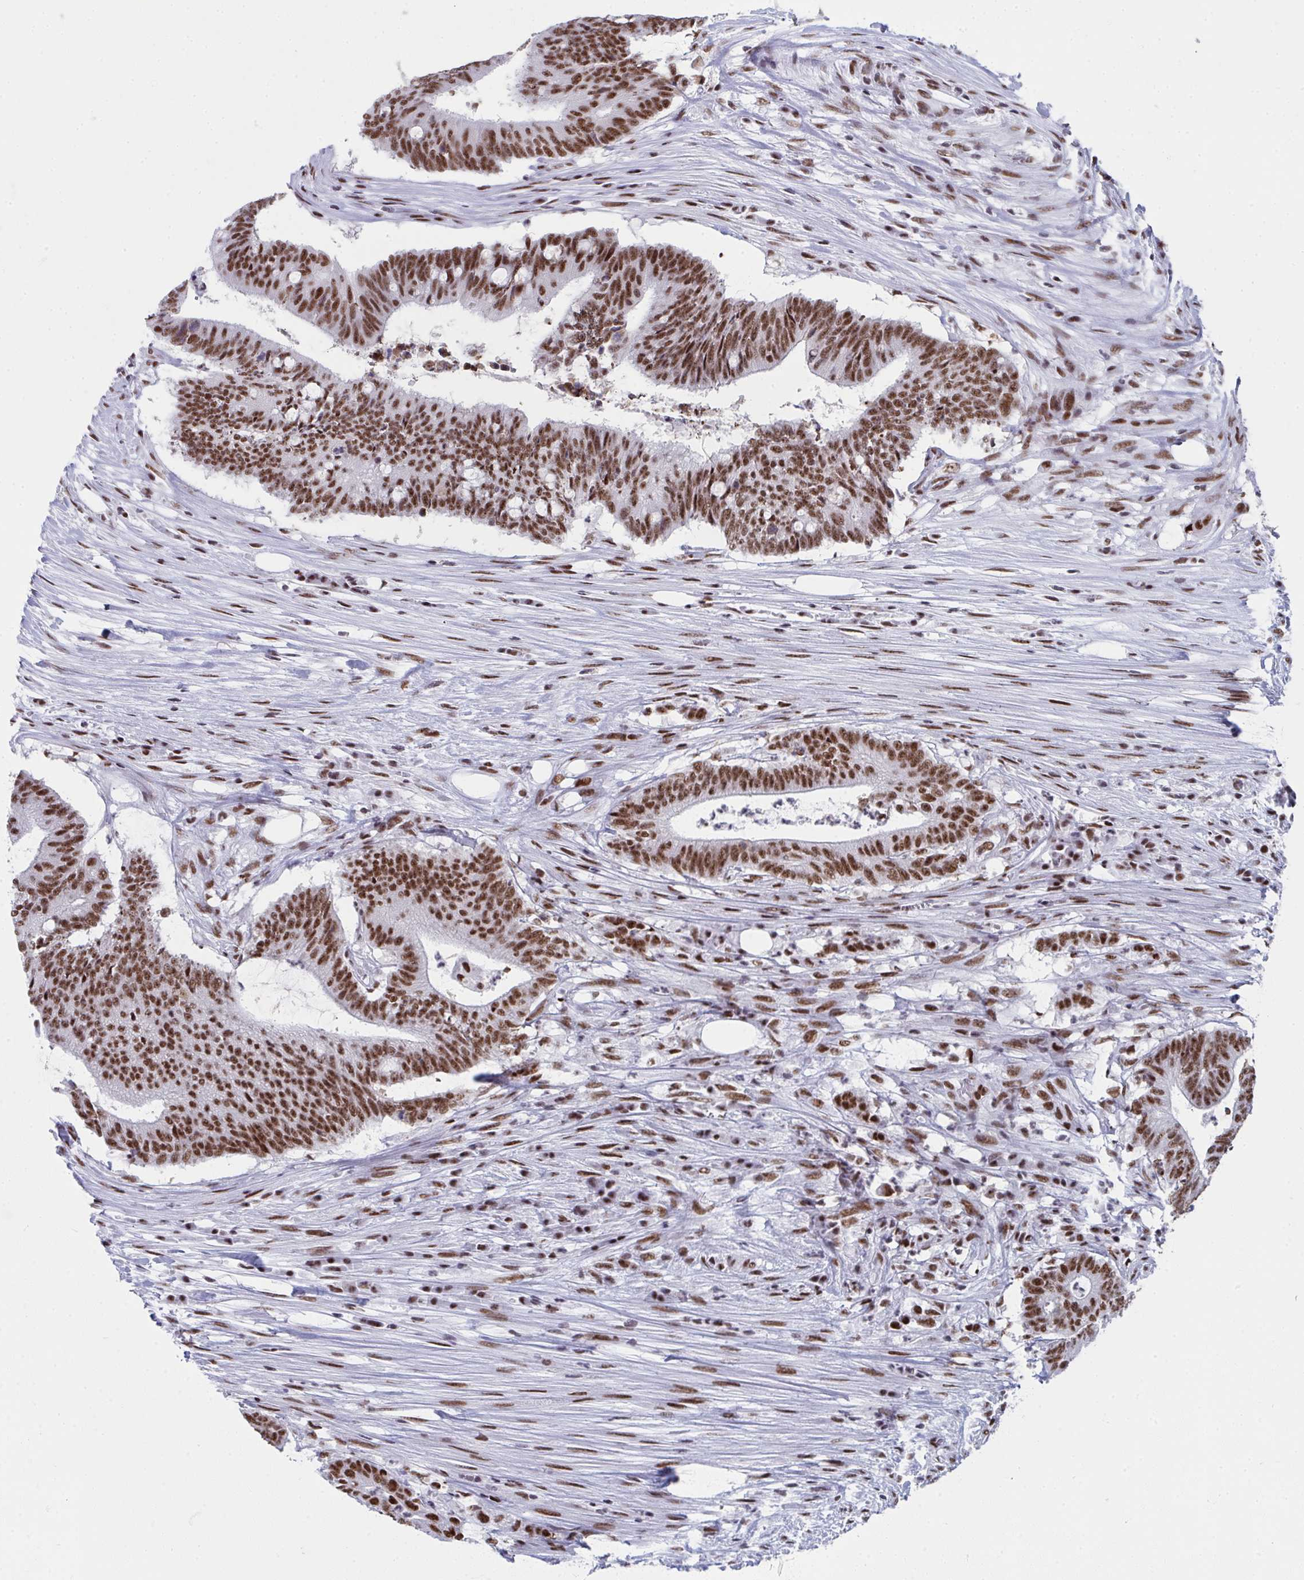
{"staining": {"intensity": "moderate", "quantity": ">75%", "location": "nuclear"}, "tissue": "colorectal cancer", "cell_type": "Tumor cells", "image_type": "cancer", "snomed": [{"axis": "morphology", "description": "Adenocarcinoma, NOS"}, {"axis": "topography", "description": "Colon"}], "caption": "Human adenocarcinoma (colorectal) stained with a protein marker reveals moderate staining in tumor cells.", "gene": "SNRNP70", "patient": {"sex": "female", "age": 43}}